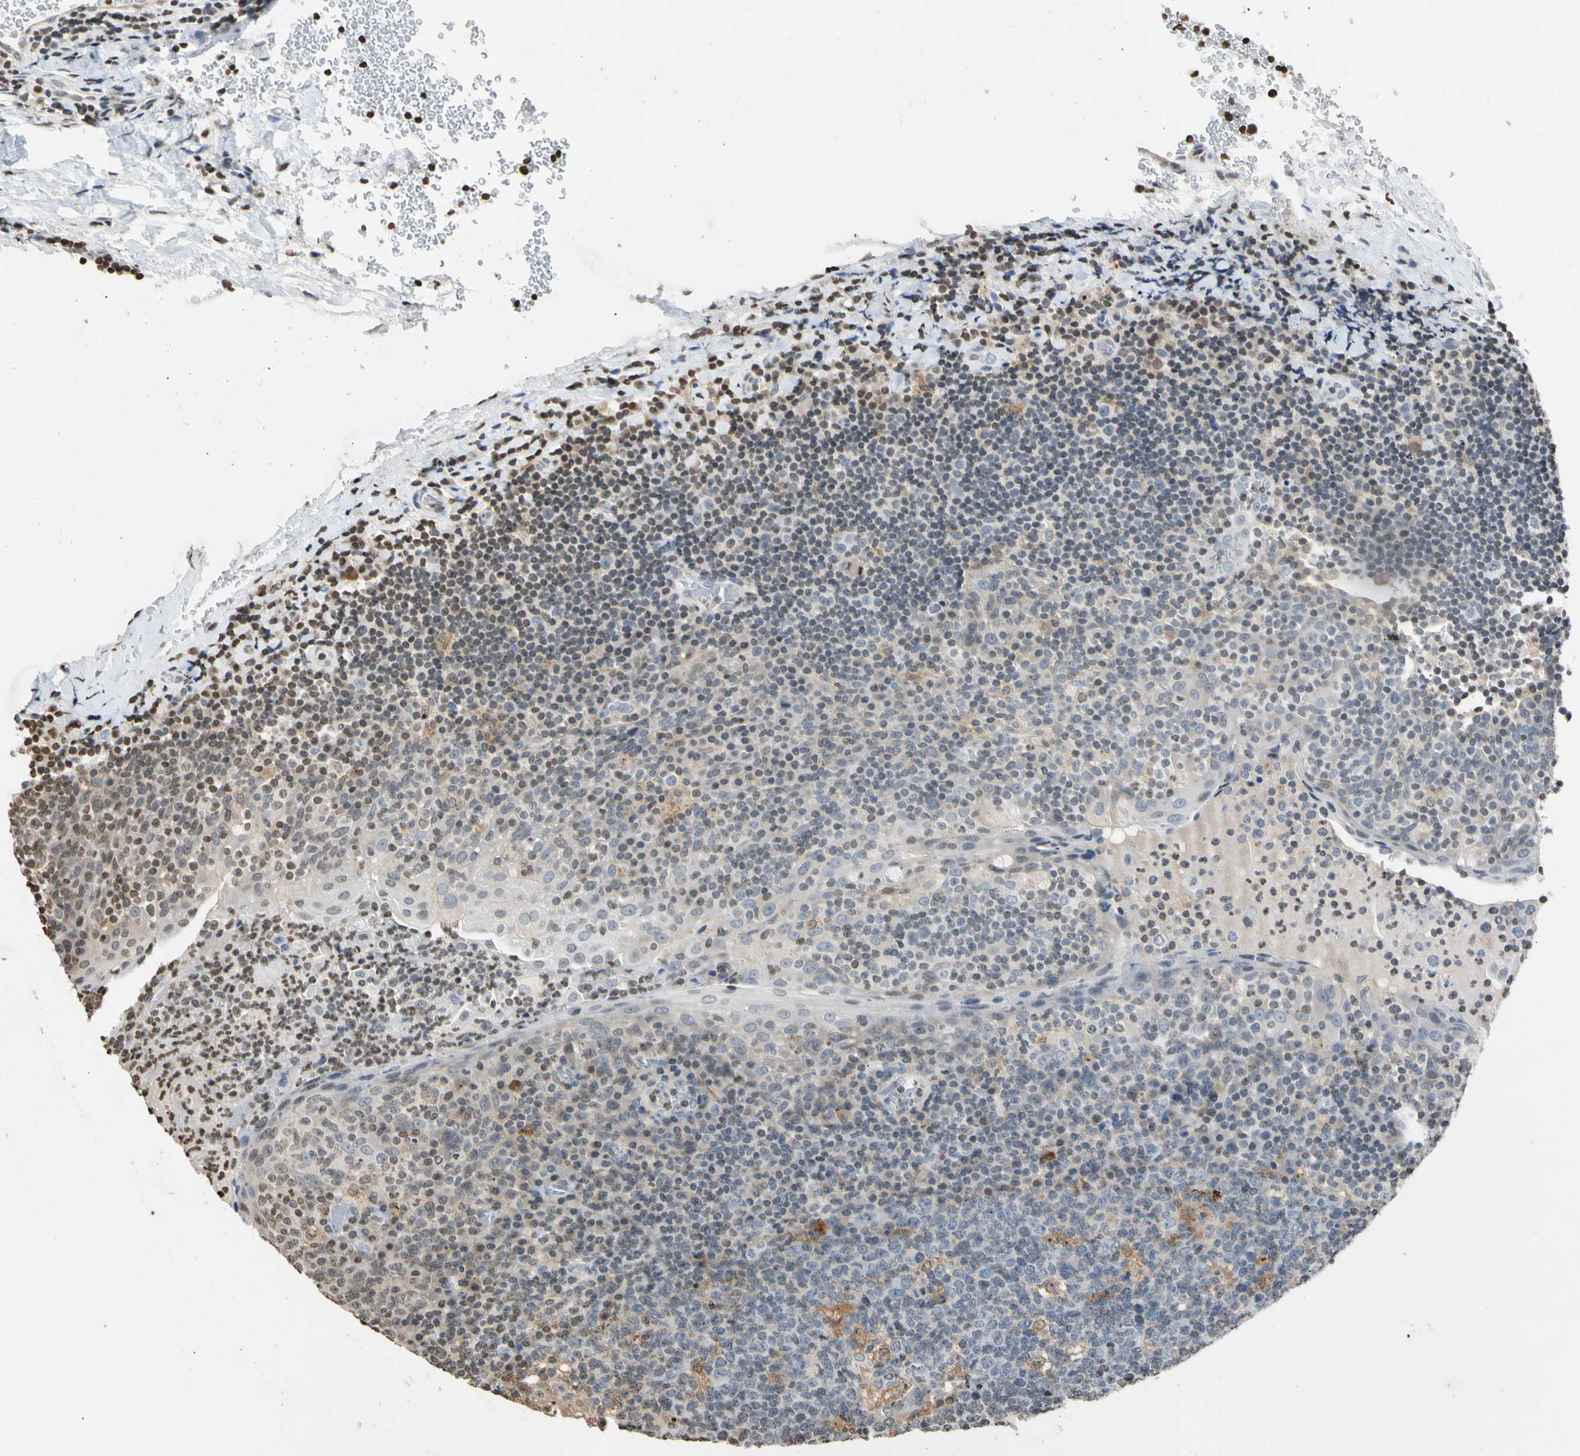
{"staining": {"intensity": "weak", "quantity": "25%-75%", "location": "cytoplasmic/membranous"}, "tissue": "tonsil", "cell_type": "Germinal center cells", "image_type": "normal", "snomed": [{"axis": "morphology", "description": "Normal tissue, NOS"}, {"axis": "topography", "description": "Tonsil"}], "caption": "Immunohistochemistry (DAB) staining of normal tonsil reveals weak cytoplasmic/membranous protein expression in about 25%-75% of germinal center cells.", "gene": "GPX4", "patient": {"sex": "male", "age": 17}}